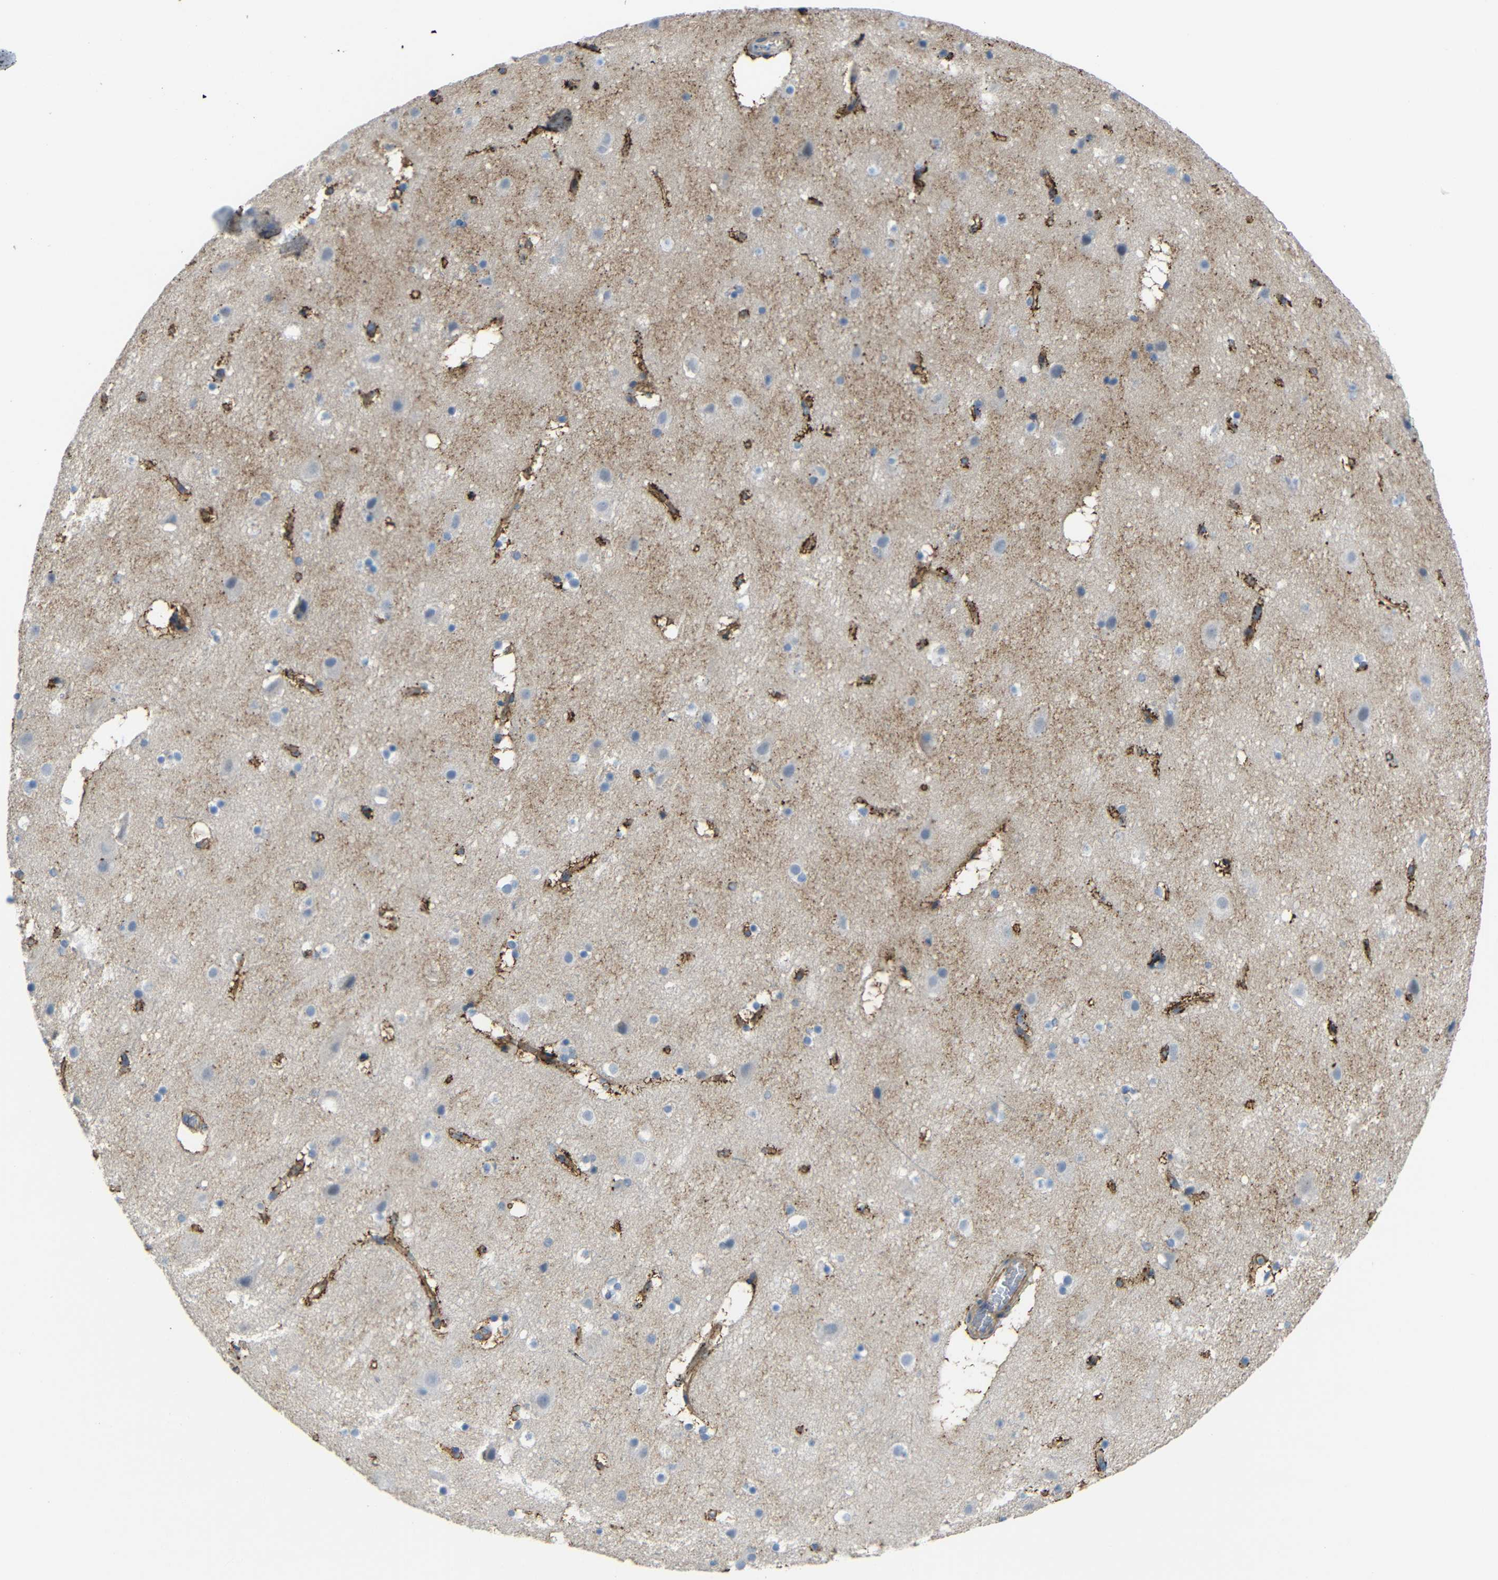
{"staining": {"intensity": "moderate", "quantity": ">75%", "location": "cytoplasmic/membranous"}, "tissue": "cerebral cortex", "cell_type": "Endothelial cells", "image_type": "normal", "snomed": [{"axis": "morphology", "description": "Normal tissue, NOS"}, {"axis": "topography", "description": "Cerebral cortex"}], "caption": "Immunohistochemical staining of benign cerebral cortex displays medium levels of moderate cytoplasmic/membranous staining in approximately >75% of endothelial cells.", "gene": "SYPL1", "patient": {"sex": "male", "age": 45}}